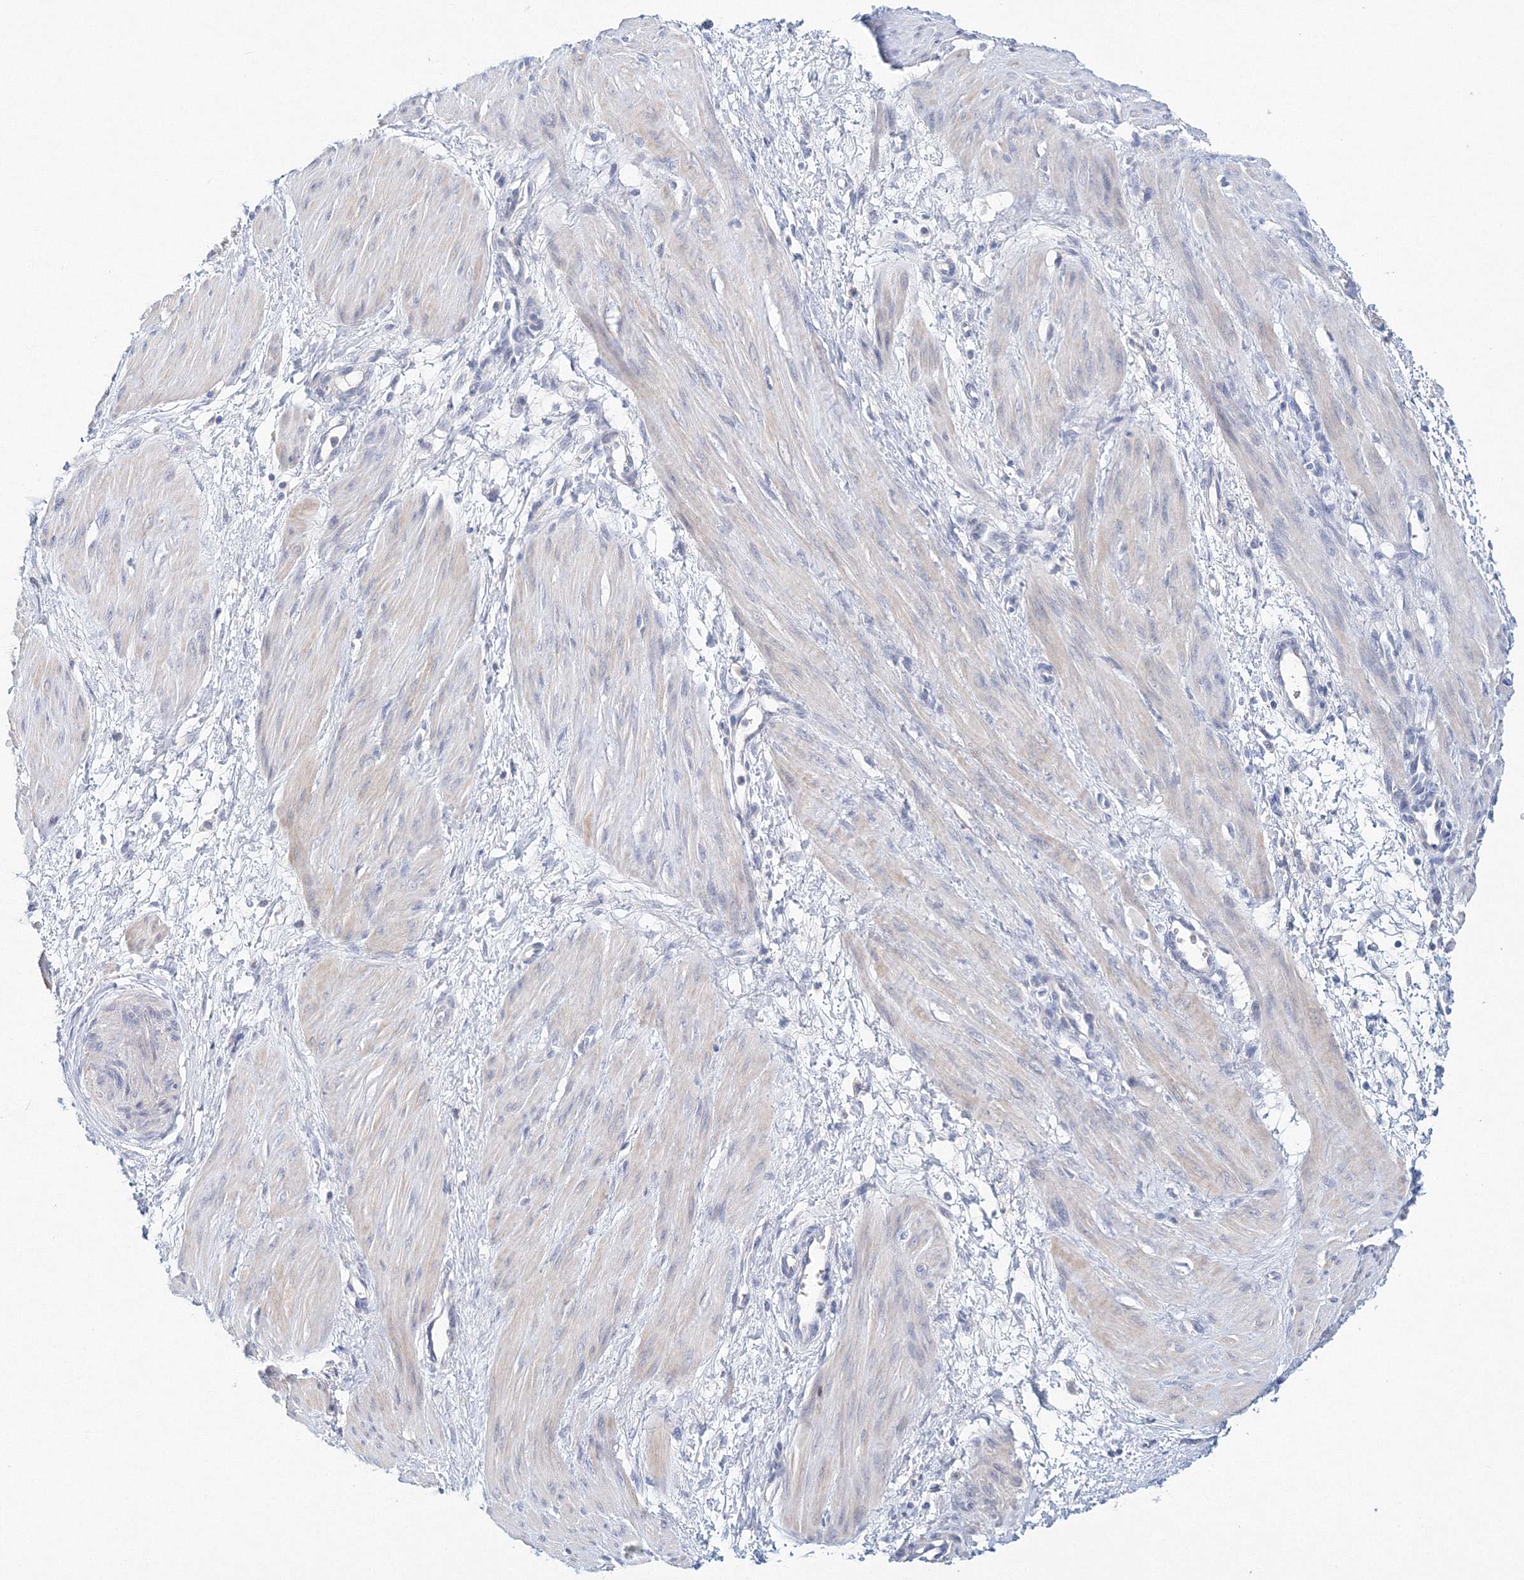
{"staining": {"intensity": "negative", "quantity": "none", "location": "none"}, "tissue": "smooth muscle", "cell_type": "Smooth muscle cells", "image_type": "normal", "snomed": [{"axis": "morphology", "description": "Normal tissue, NOS"}, {"axis": "topography", "description": "Endometrium"}], "caption": "Photomicrograph shows no protein positivity in smooth muscle cells of normal smooth muscle.", "gene": "LRRIQ4", "patient": {"sex": "female", "age": 33}}